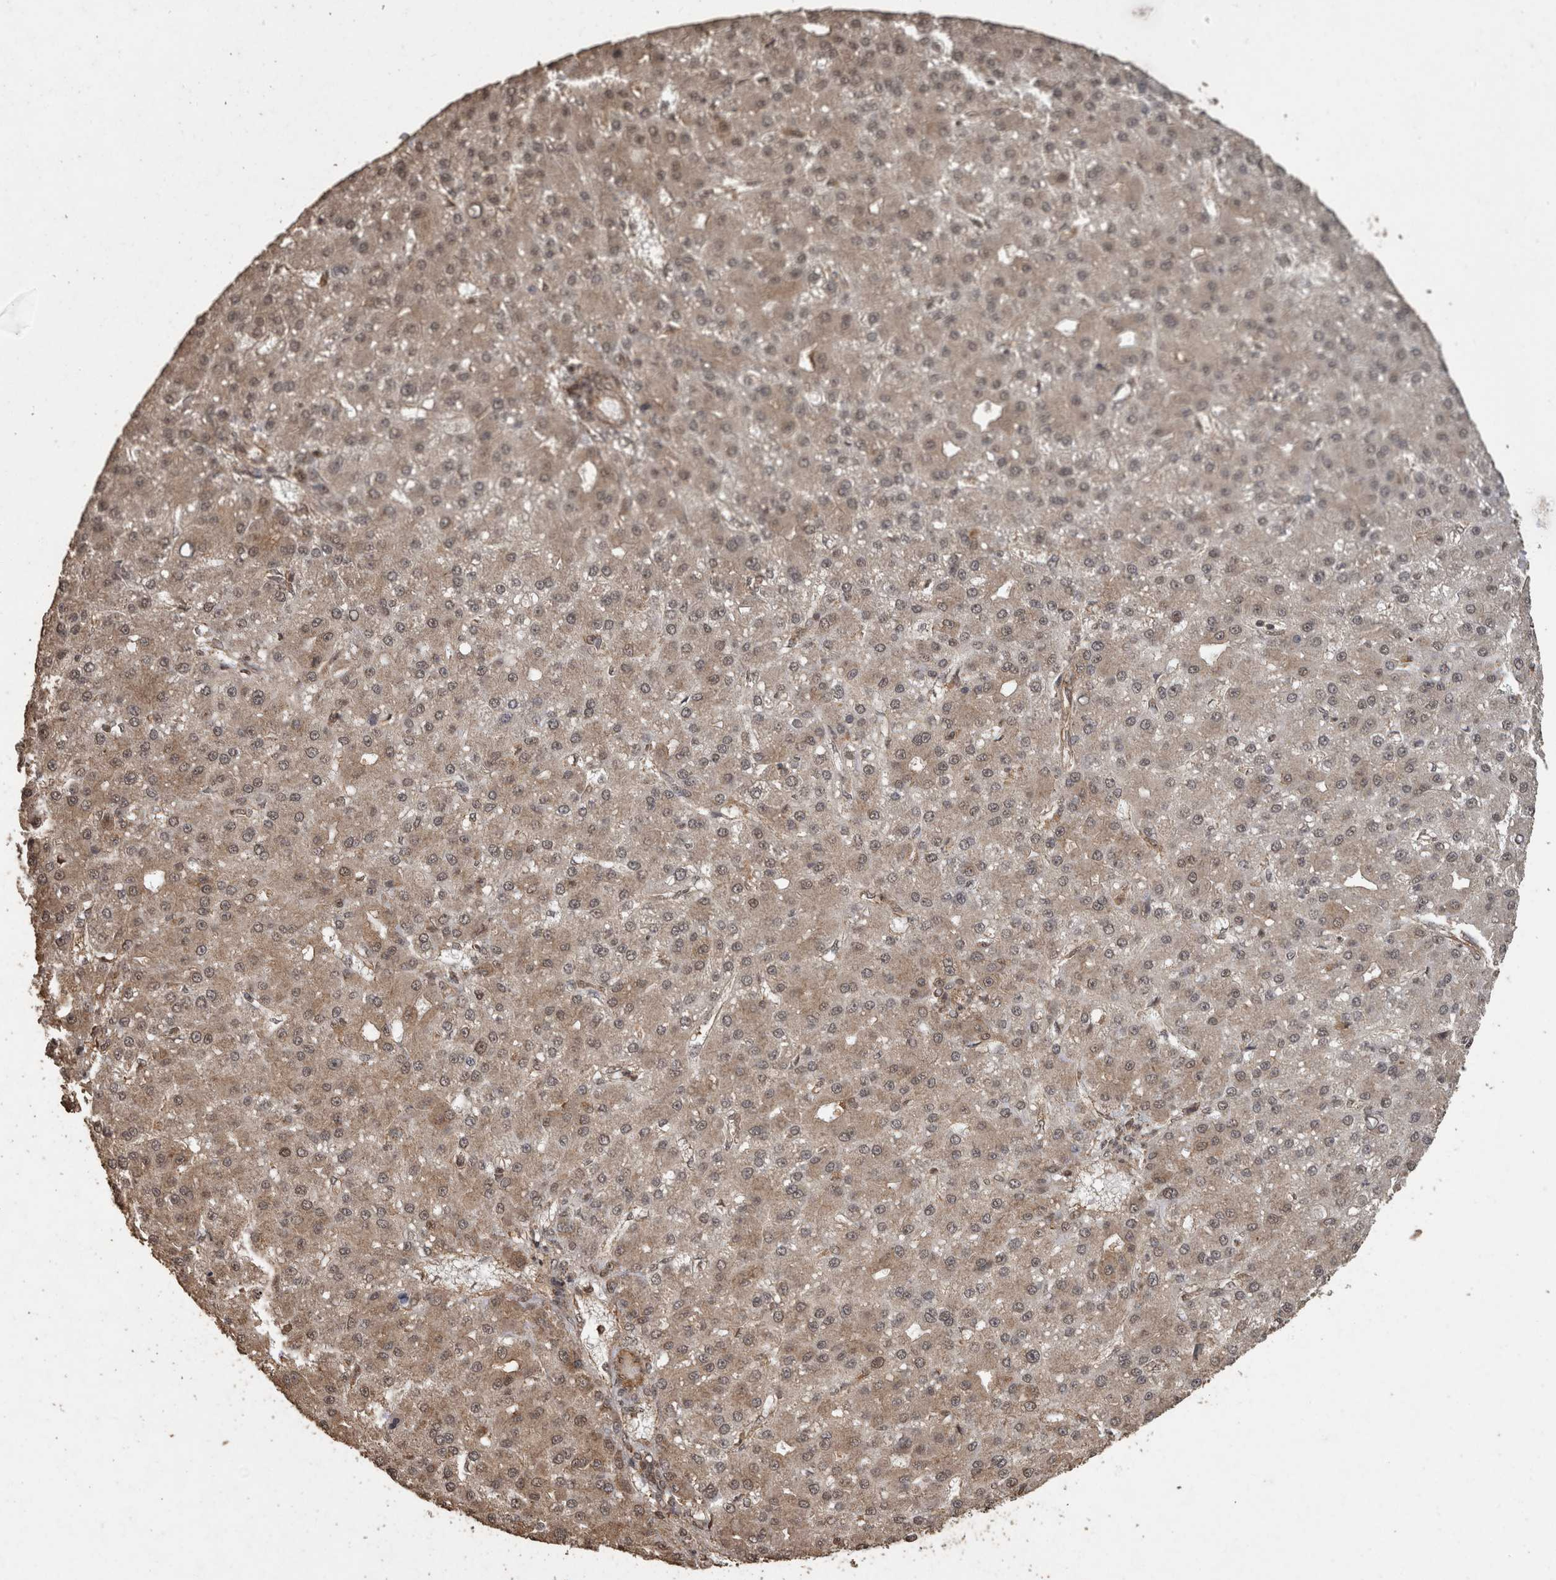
{"staining": {"intensity": "moderate", "quantity": ">75%", "location": "cytoplasmic/membranous,nuclear"}, "tissue": "liver cancer", "cell_type": "Tumor cells", "image_type": "cancer", "snomed": [{"axis": "morphology", "description": "Carcinoma, Hepatocellular, NOS"}, {"axis": "topography", "description": "Liver"}], "caption": "Brown immunohistochemical staining in liver hepatocellular carcinoma demonstrates moderate cytoplasmic/membranous and nuclear staining in about >75% of tumor cells.", "gene": "PINK1", "patient": {"sex": "male", "age": 67}}